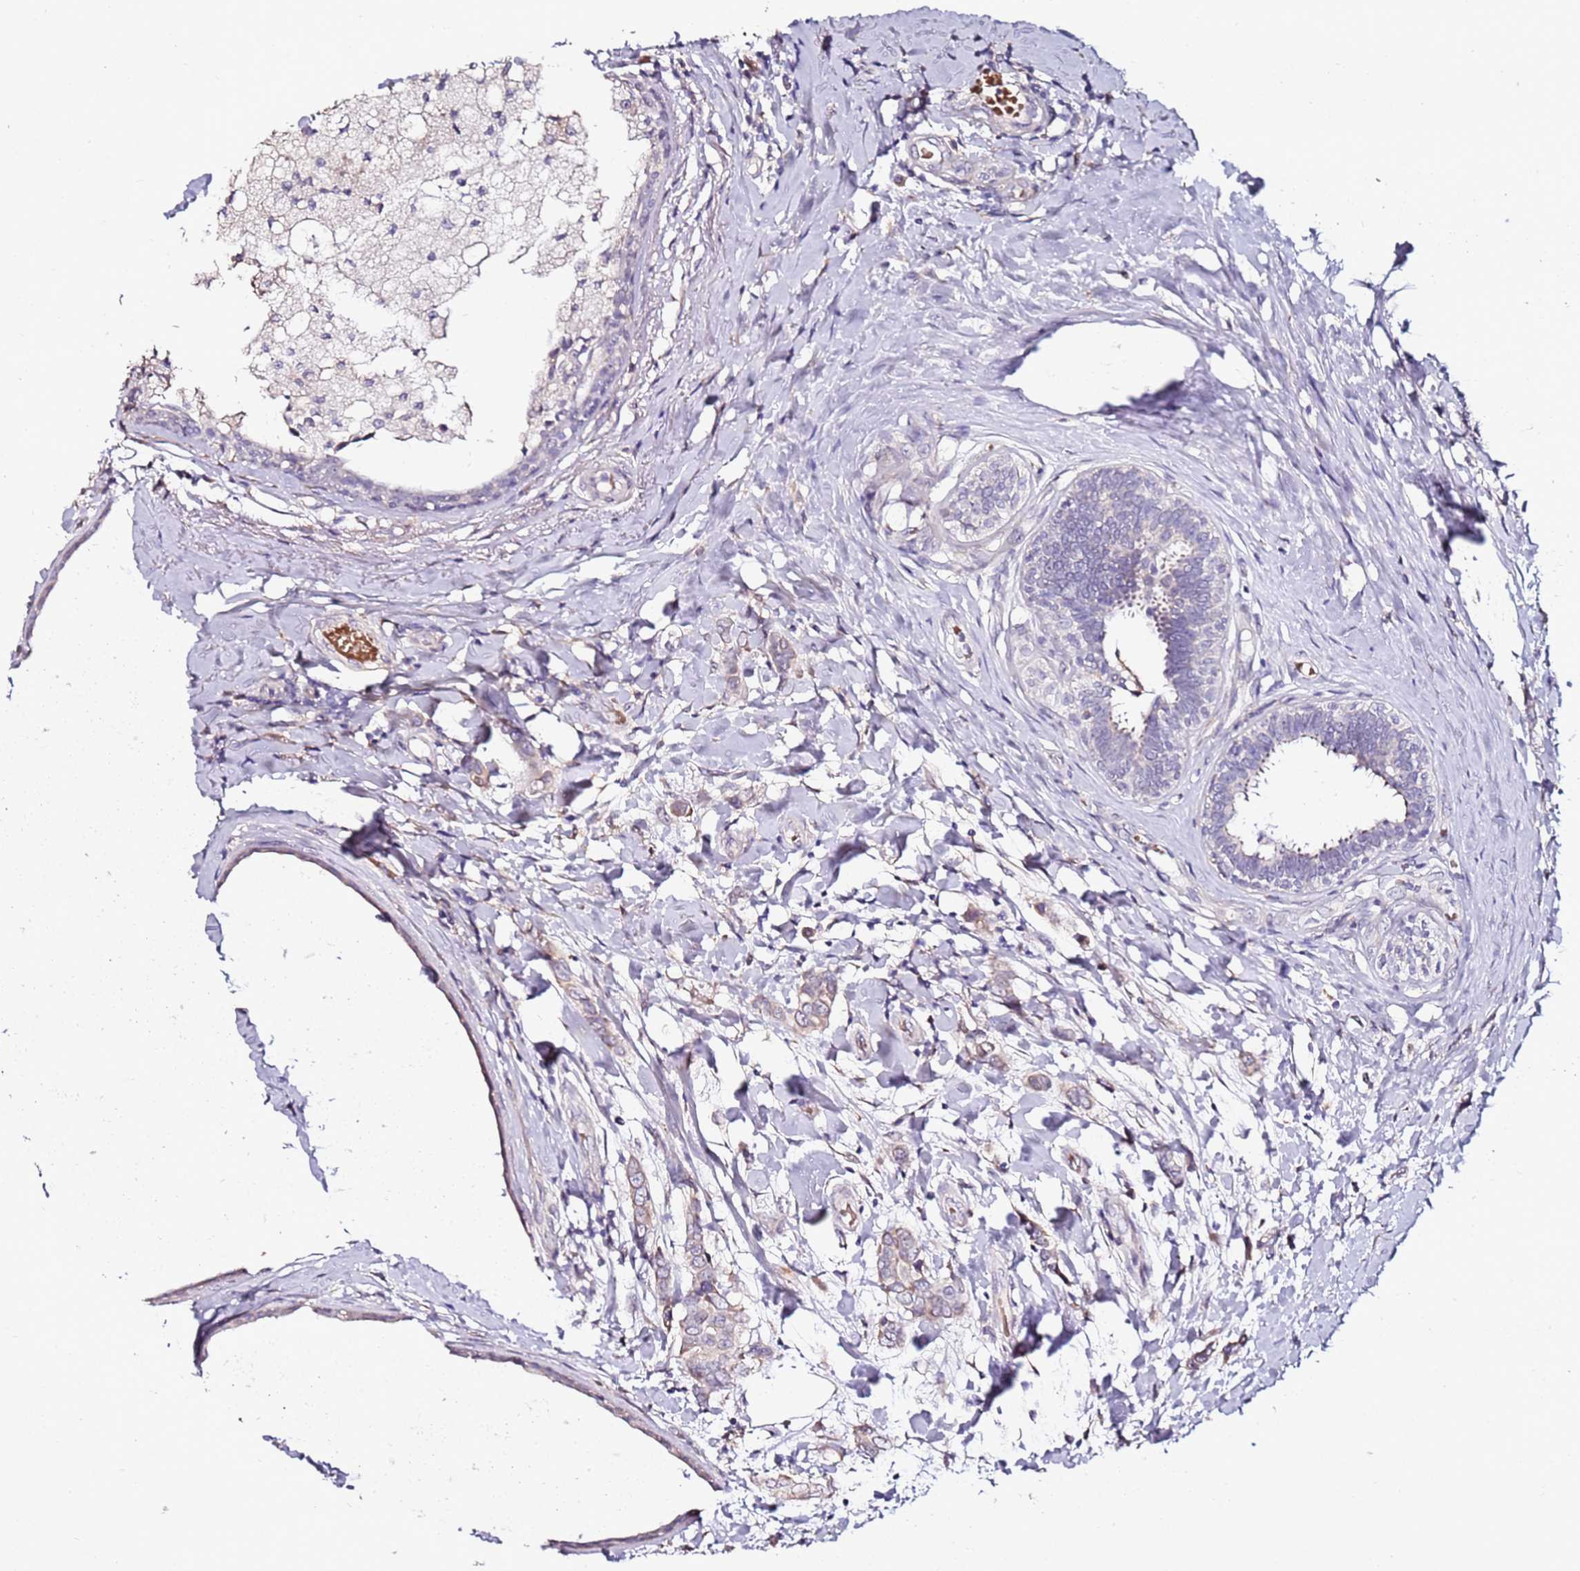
{"staining": {"intensity": "weak", "quantity": "25%-75%", "location": "cytoplasmic/membranous"}, "tissue": "breast cancer", "cell_type": "Tumor cells", "image_type": "cancer", "snomed": [{"axis": "morphology", "description": "Lobular carcinoma"}, {"axis": "topography", "description": "Breast"}], "caption": "Immunohistochemistry (IHC) histopathology image of neoplastic tissue: breast lobular carcinoma stained using IHC displays low levels of weak protein expression localized specifically in the cytoplasmic/membranous of tumor cells, appearing as a cytoplasmic/membranous brown color.", "gene": "C3orf80", "patient": {"sex": "female", "age": 51}}